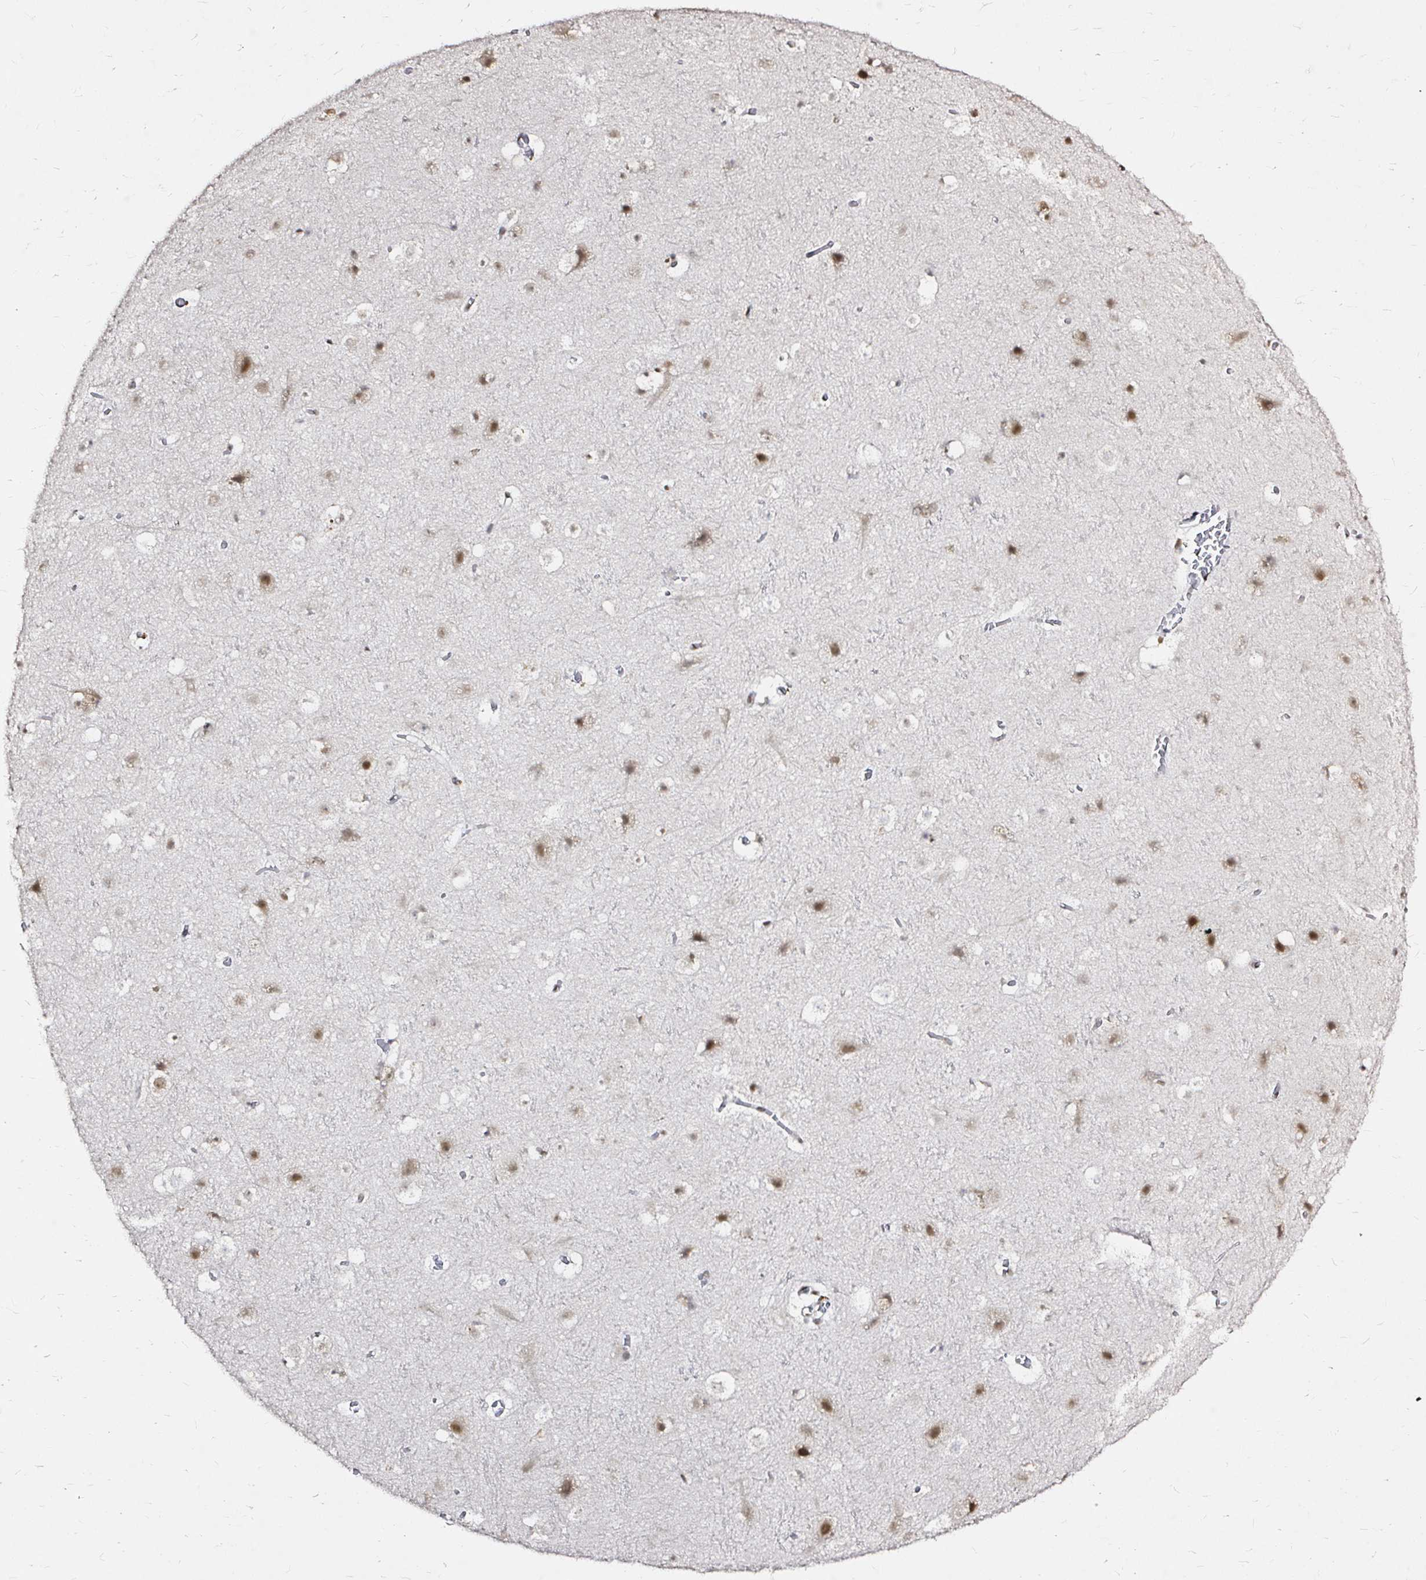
{"staining": {"intensity": "moderate", "quantity": "25%-75%", "location": "nuclear"}, "tissue": "cerebral cortex", "cell_type": "Endothelial cells", "image_type": "normal", "snomed": [{"axis": "morphology", "description": "Normal tissue, NOS"}, {"axis": "topography", "description": "Cerebral cortex"}], "caption": "Immunohistochemical staining of normal cerebral cortex demonstrates moderate nuclear protein staining in about 25%-75% of endothelial cells. The protein is stained brown, and the nuclei are stained in blue (DAB (3,3'-diaminobenzidine) IHC with brightfield microscopy, high magnification).", "gene": "SNRPC", "patient": {"sex": "female", "age": 42}}